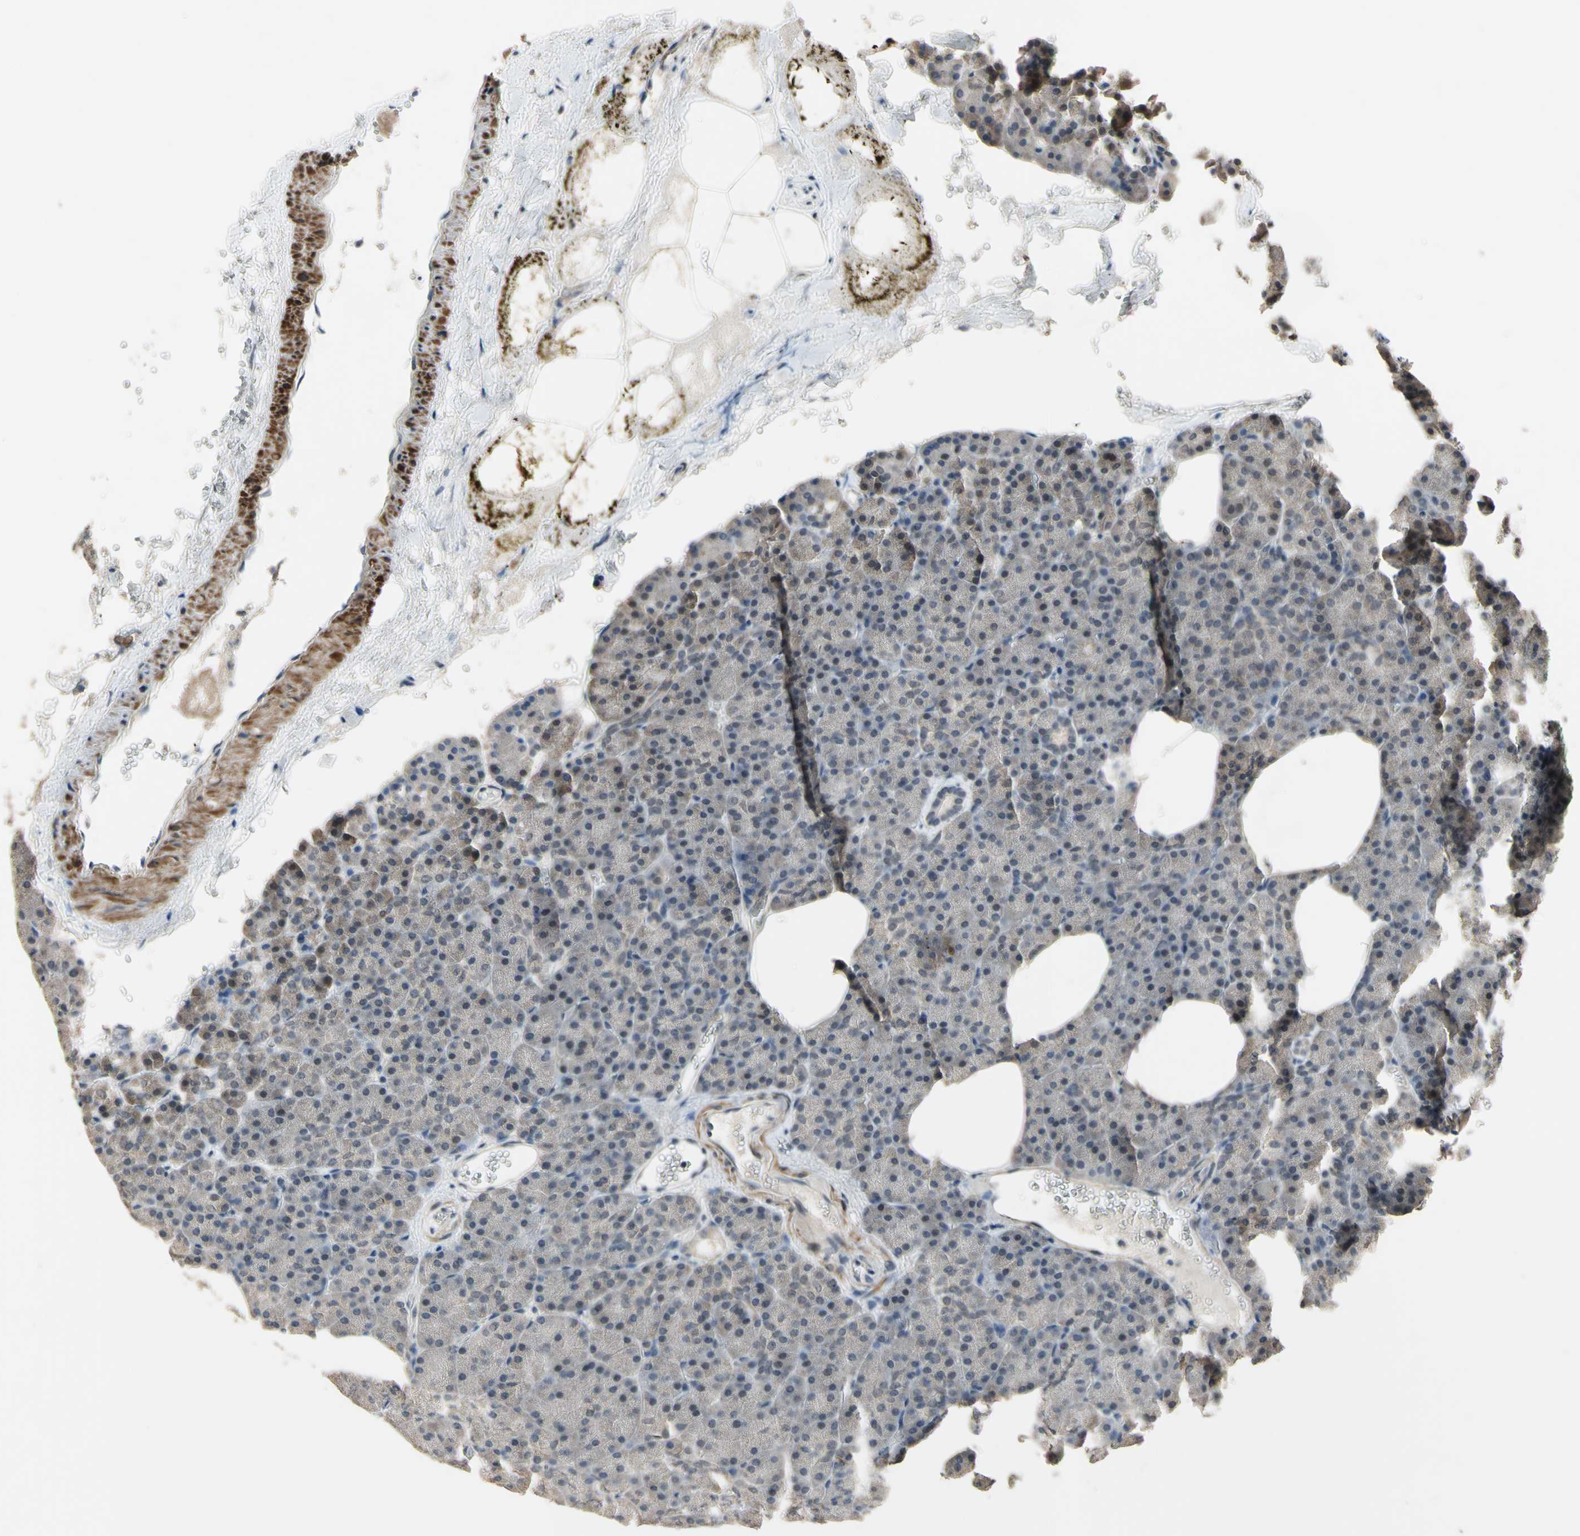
{"staining": {"intensity": "negative", "quantity": "none", "location": "none"}, "tissue": "pancreas", "cell_type": "Exocrine glandular cells", "image_type": "normal", "snomed": [{"axis": "morphology", "description": "Normal tissue, NOS"}, {"axis": "topography", "description": "Pancreas"}], "caption": "IHC photomicrograph of unremarkable pancreas: pancreas stained with DAB (3,3'-diaminobenzidine) exhibits no significant protein expression in exocrine glandular cells.", "gene": "ZNF174", "patient": {"sex": "female", "age": 35}}